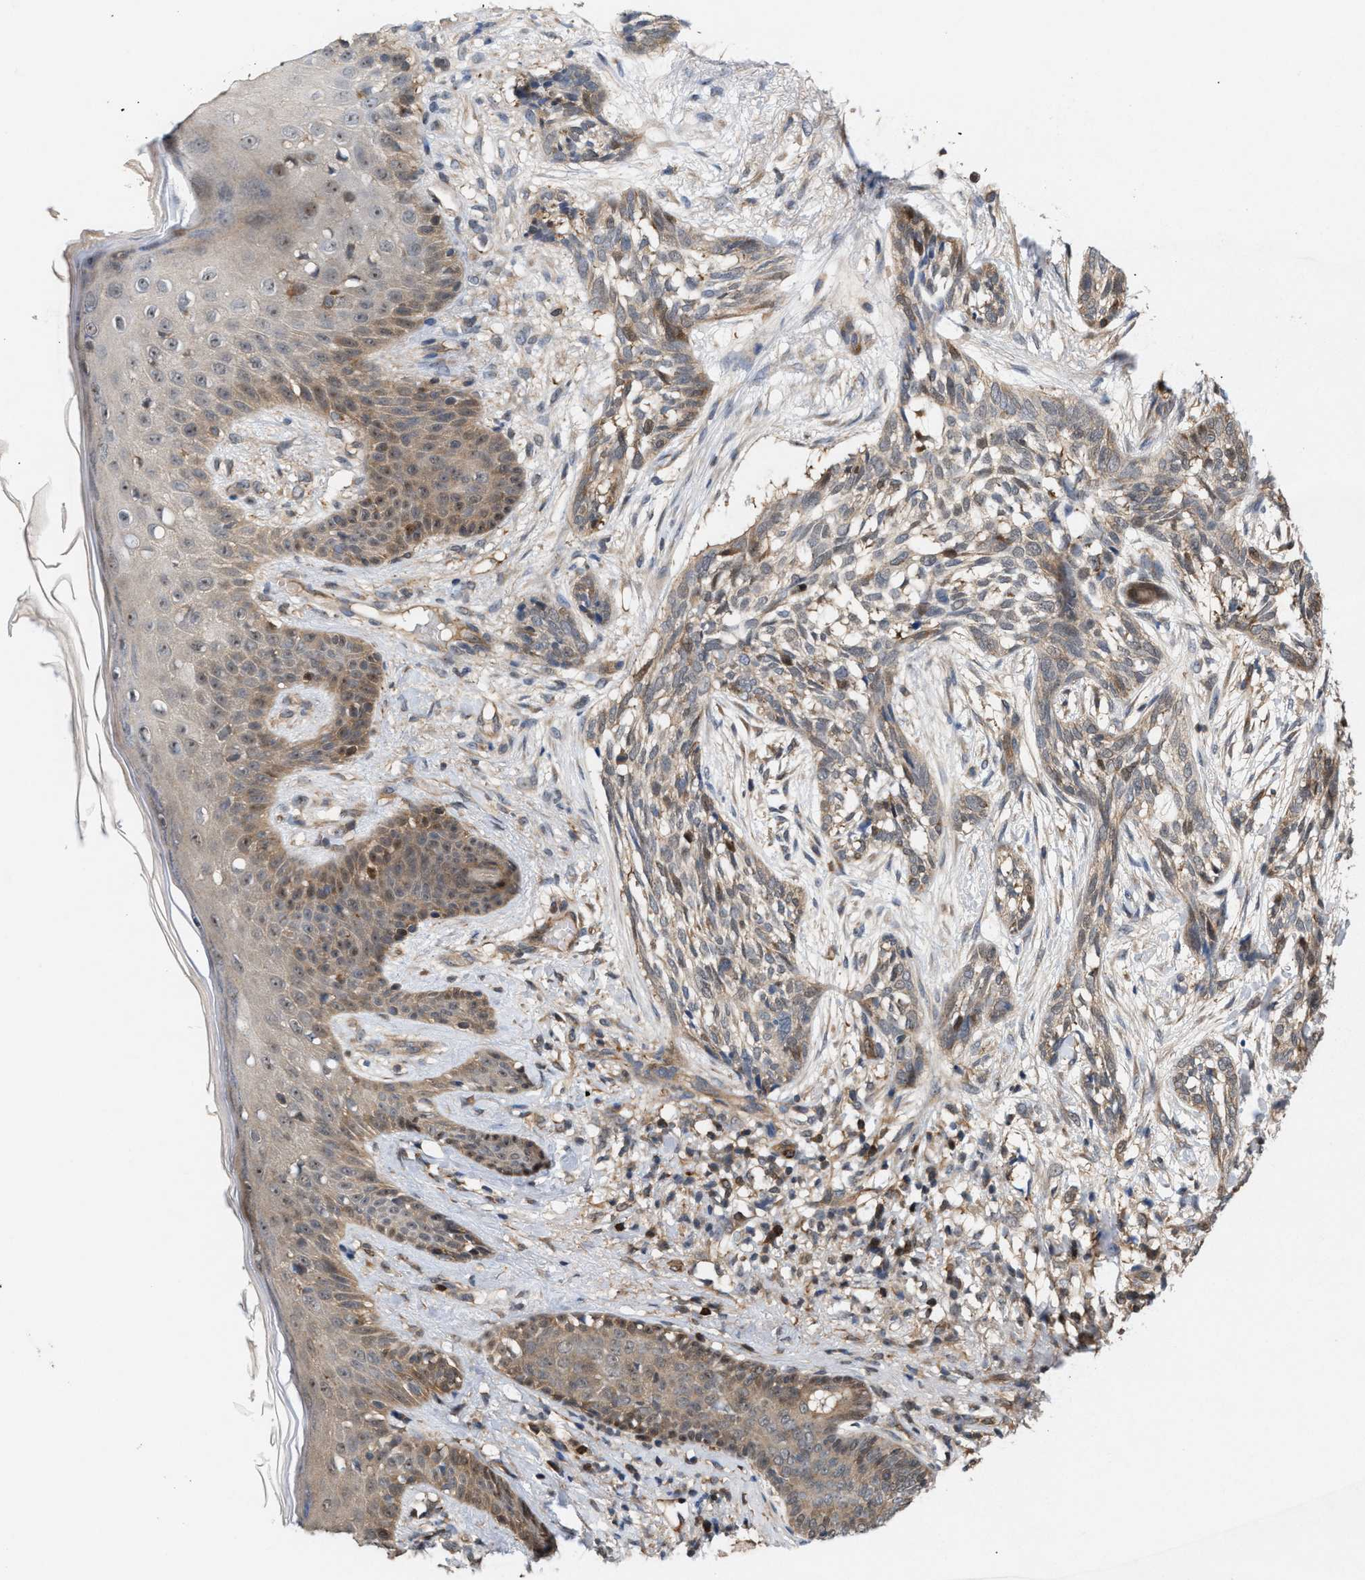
{"staining": {"intensity": "weak", "quantity": ">75%", "location": "cytoplasmic/membranous"}, "tissue": "skin cancer", "cell_type": "Tumor cells", "image_type": "cancer", "snomed": [{"axis": "morphology", "description": "Basal cell carcinoma"}, {"axis": "topography", "description": "Skin"}], "caption": "A brown stain highlights weak cytoplasmic/membranous positivity of a protein in skin cancer (basal cell carcinoma) tumor cells. (brown staining indicates protein expression, while blue staining denotes nuclei).", "gene": "GLOD4", "patient": {"sex": "female", "age": 88}}